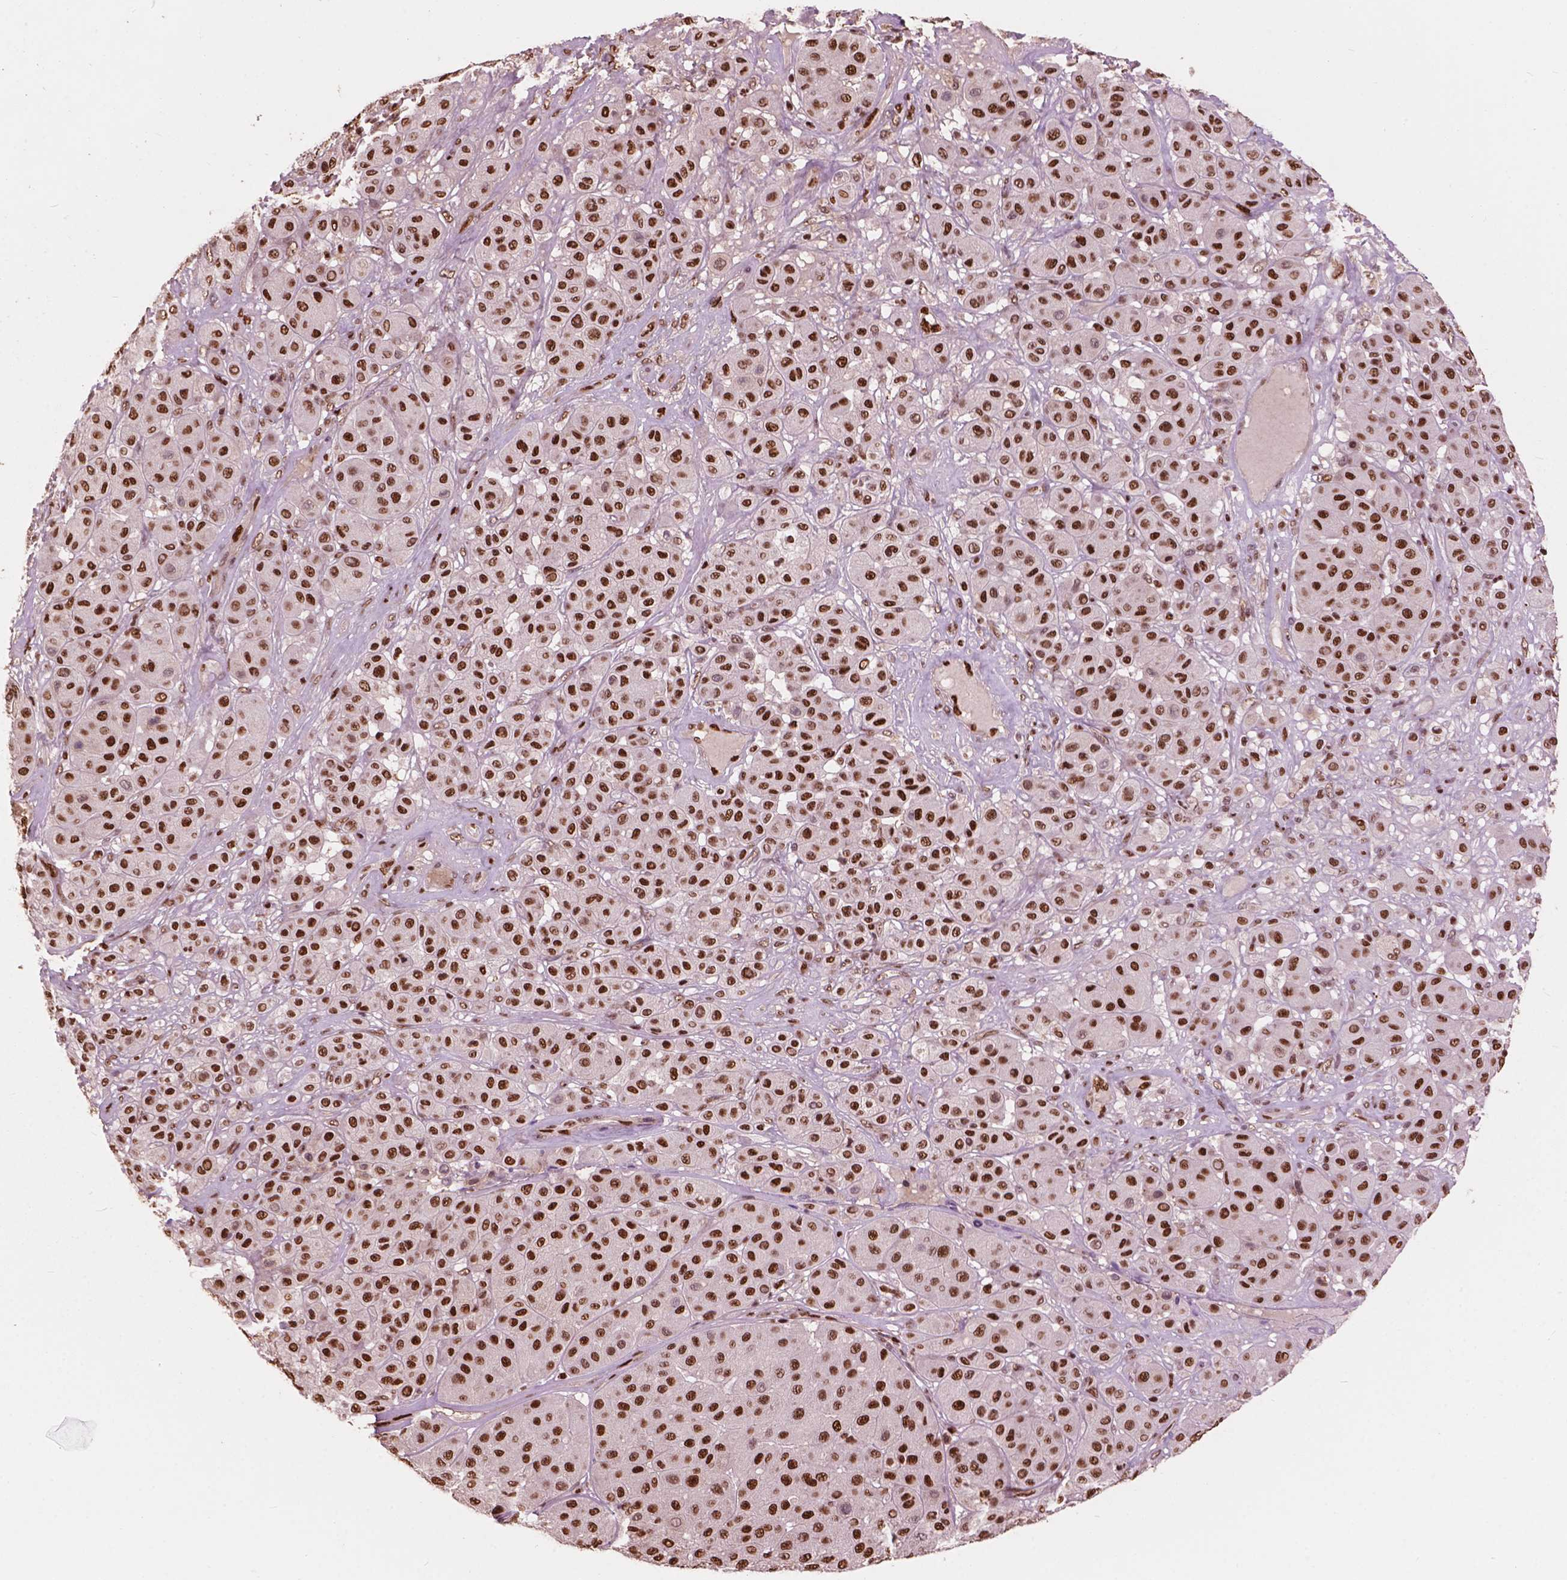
{"staining": {"intensity": "strong", "quantity": ">75%", "location": "nuclear"}, "tissue": "melanoma", "cell_type": "Tumor cells", "image_type": "cancer", "snomed": [{"axis": "morphology", "description": "Malignant melanoma, Metastatic site"}, {"axis": "topography", "description": "Smooth muscle"}], "caption": "Malignant melanoma (metastatic site) tissue shows strong nuclear expression in about >75% of tumor cells", "gene": "ANP32B", "patient": {"sex": "male", "age": 41}}